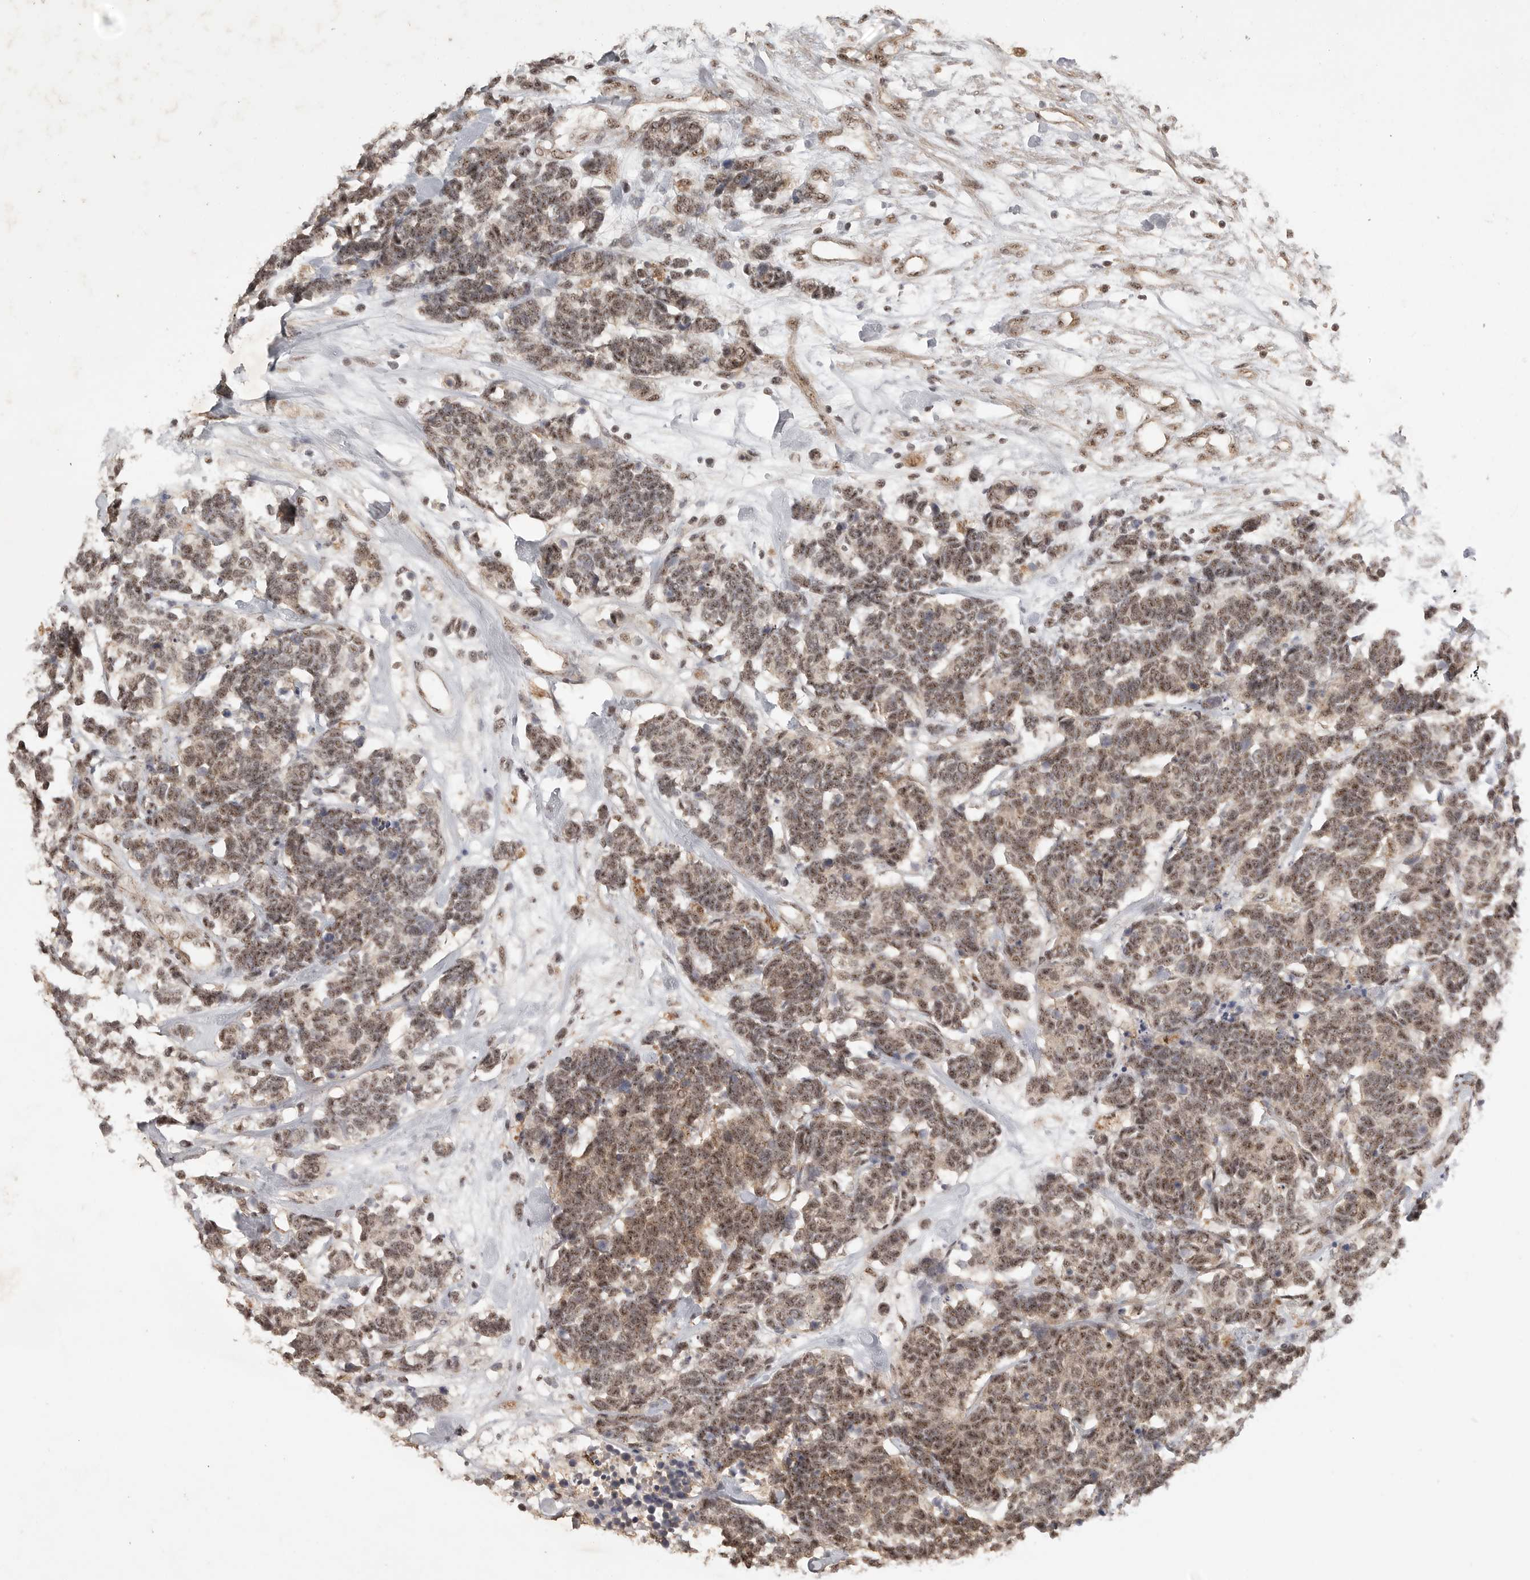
{"staining": {"intensity": "moderate", "quantity": ">75%", "location": "cytoplasmic/membranous,nuclear"}, "tissue": "carcinoid", "cell_type": "Tumor cells", "image_type": "cancer", "snomed": [{"axis": "morphology", "description": "Carcinoma, NOS"}, {"axis": "morphology", "description": "Carcinoid, malignant, NOS"}, {"axis": "topography", "description": "Urinary bladder"}], "caption": "Protein analysis of carcinoid tissue demonstrates moderate cytoplasmic/membranous and nuclear positivity in approximately >75% of tumor cells.", "gene": "POMP", "patient": {"sex": "male", "age": 57}}